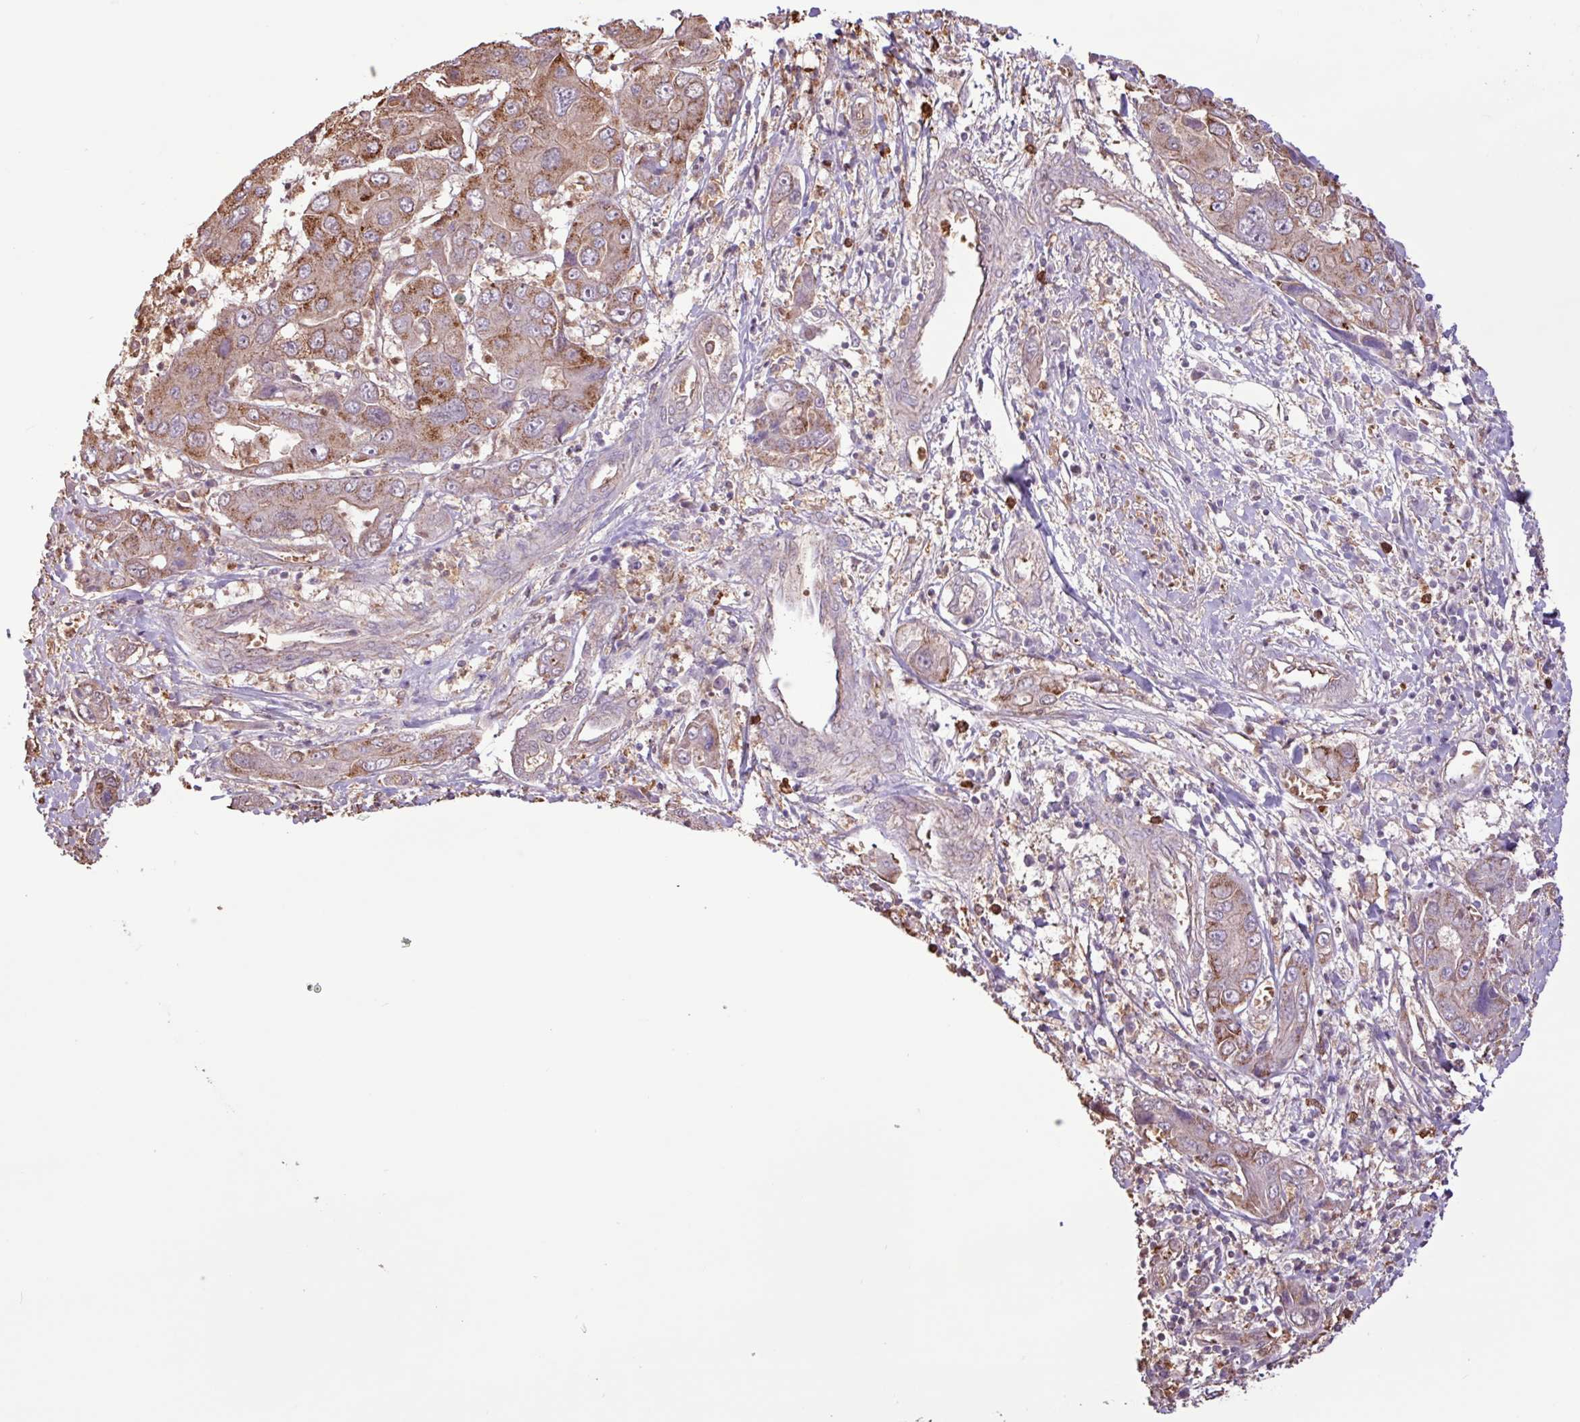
{"staining": {"intensity": "moderate", "quantity": "25%-75%", "location": "cytoplasmic/membranous"}, "tissue": "liver cancer", "cell_type": "Tumor cells", "image_type": "cancer", "snomed": [{"axis": "morphology", "description": "Cholangiocarcinoma"}, {"axis": "topography", "description": "Liver"}], "caption": "High-magnification brightfield microscopy of liver cancer (cholangiocarcinoma) stained with DAB (3,3'-diaminobenzidine) (brown) and counterstained with hematoxylin (blue). tumor cells exhibit moderate cytoplasmic/membranous positivity is seen in approximately25%-75% of cells.", "gene": "CHST11", "patient": {"sex": "male", "age": 67}}